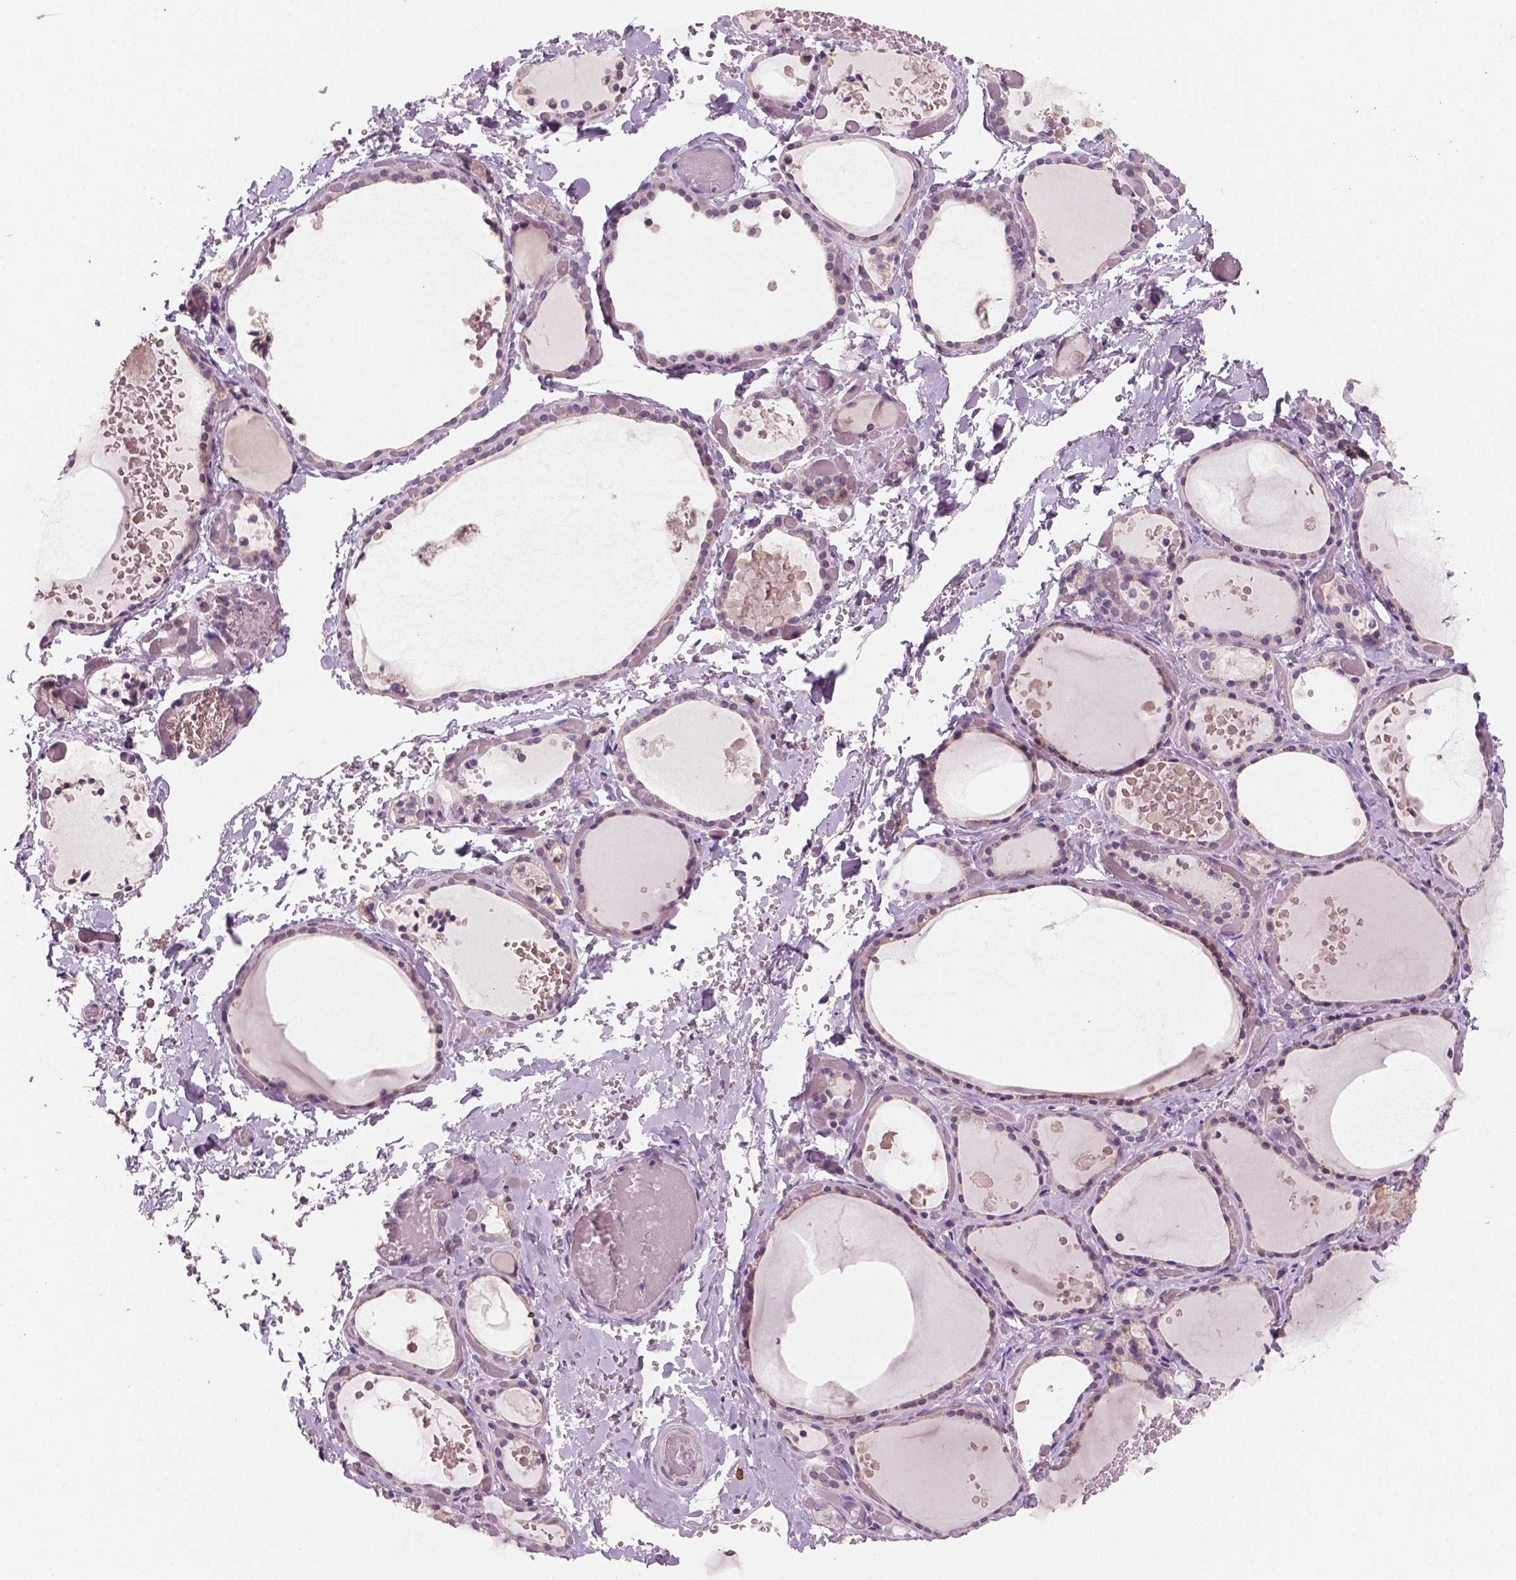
{"staining": {"intensity": "weak", "quantity": "<25%", "location": "cytoplasmic/membranous"}, "tissue": "thyroid gland", "cell_type": "Glandular cells", "image_type": "normal", "snomed": [{"axis": "morphology", "description": "Normal tissue, NOS"}, {"axis": "topography", "description": "Thyroid gland"}], "caption": "The histopathology image exhibits no significant expression in glandular cells of thyroid gland. (DAB immunohistochemistry (IHC) visualized using brightfield microscopy, high magnification).", "gene": "KIT", "patient": {"sex": "female", "age": 56}}